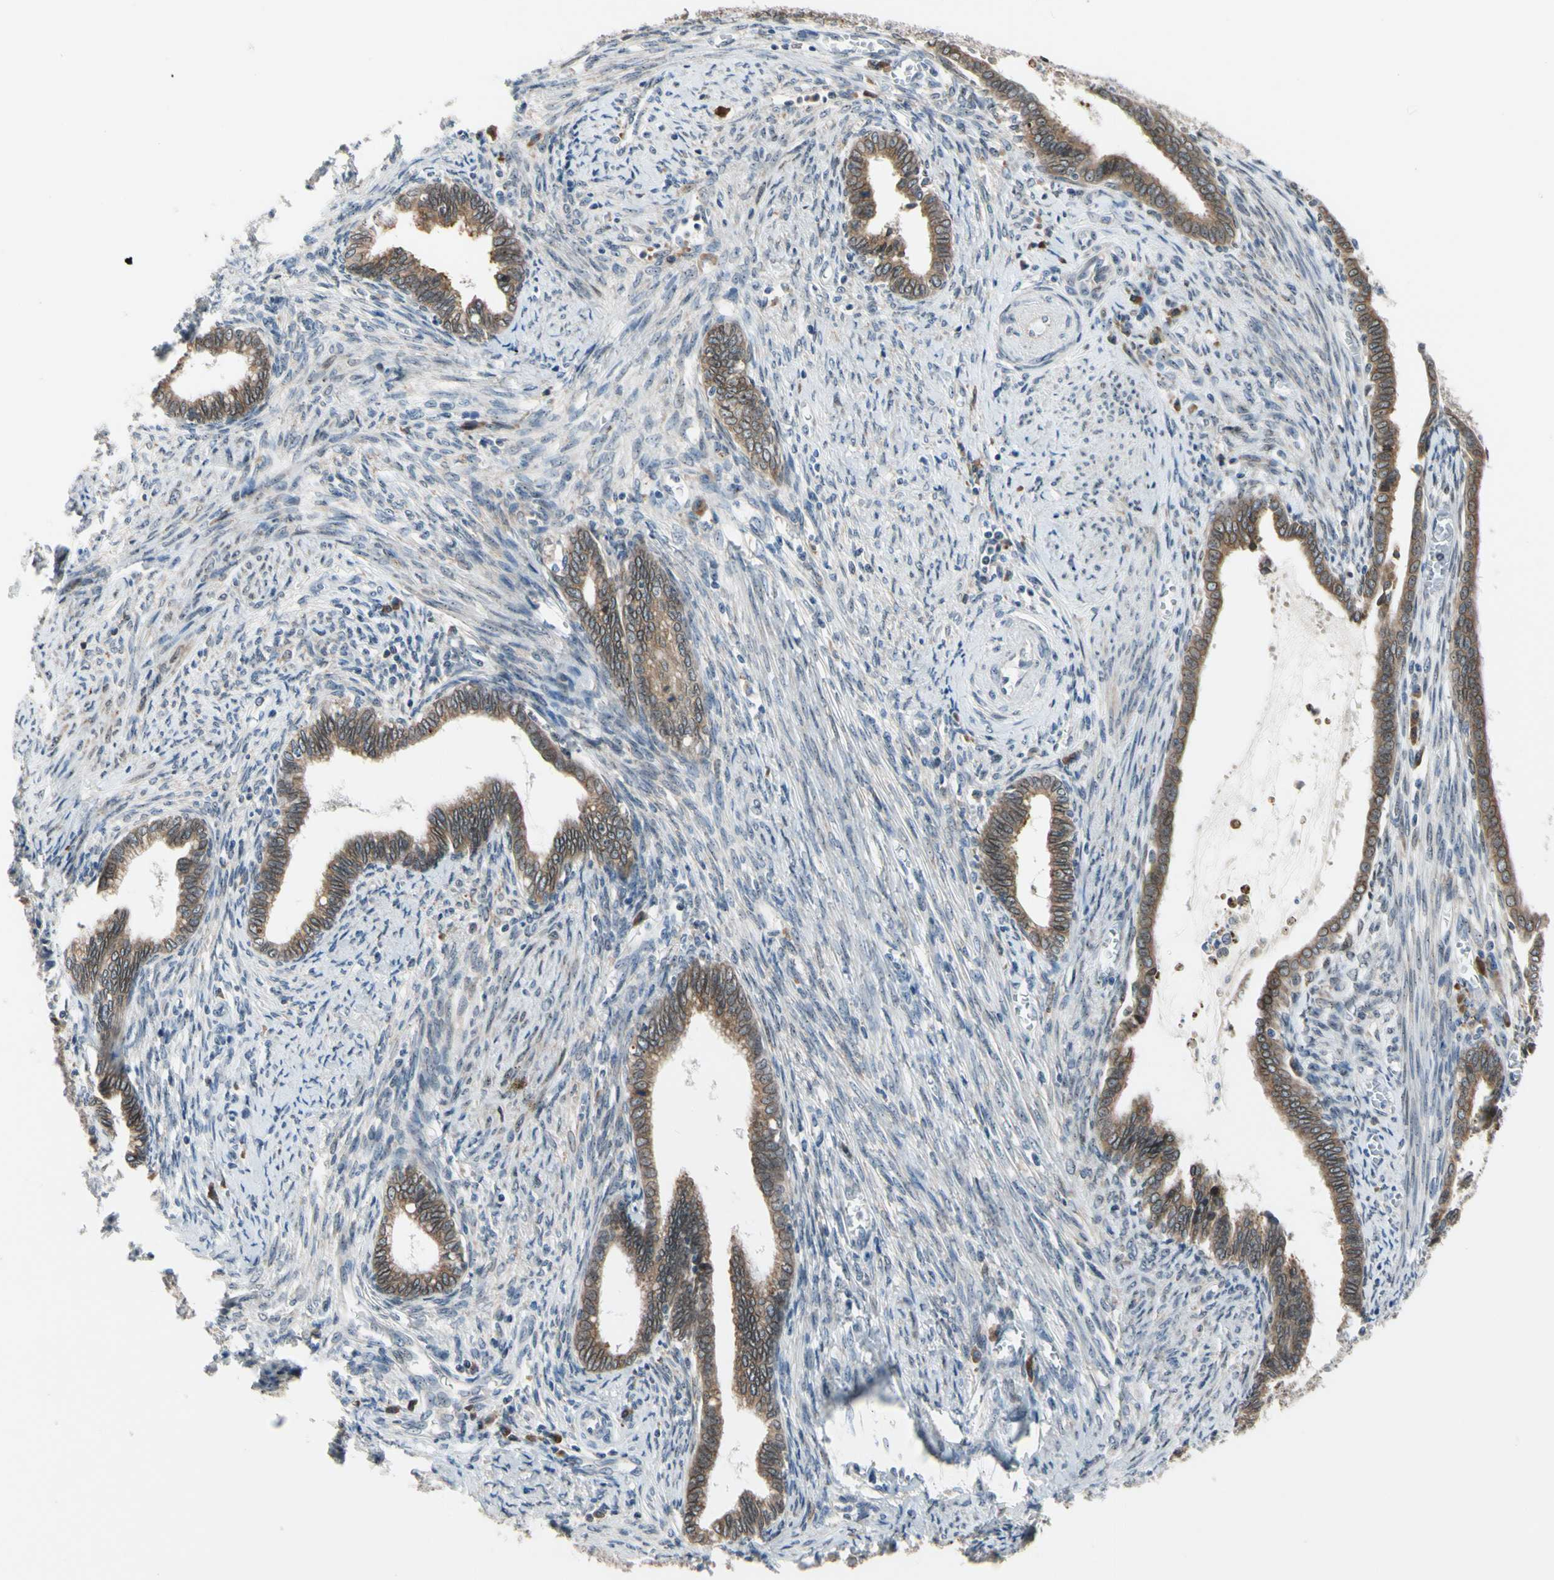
{"staining": {"intensity": "moderate", "quantity": ">75%", "location": "cytoplasmic/membranous"}, "tissue": "cervical cancer", "cell_type": "Tumor cells", "image_type": "cancer", "snomed": [{"axis": "morphology", "description": "Adenocarcinoma, NOS"}, {"axis": "topography", "description": "Cervix"}], "caption": "Protein staining displays moderate cytoplasmic/membranous positivity in about >75% of tumor cells in cervical cancer. Using DAB (brown) and hematoxylin (blue) stains, captured at high magnification using brightfield microscopy.", "gene": "TMED7", "patient": {"sex": "female", "age": 44}}